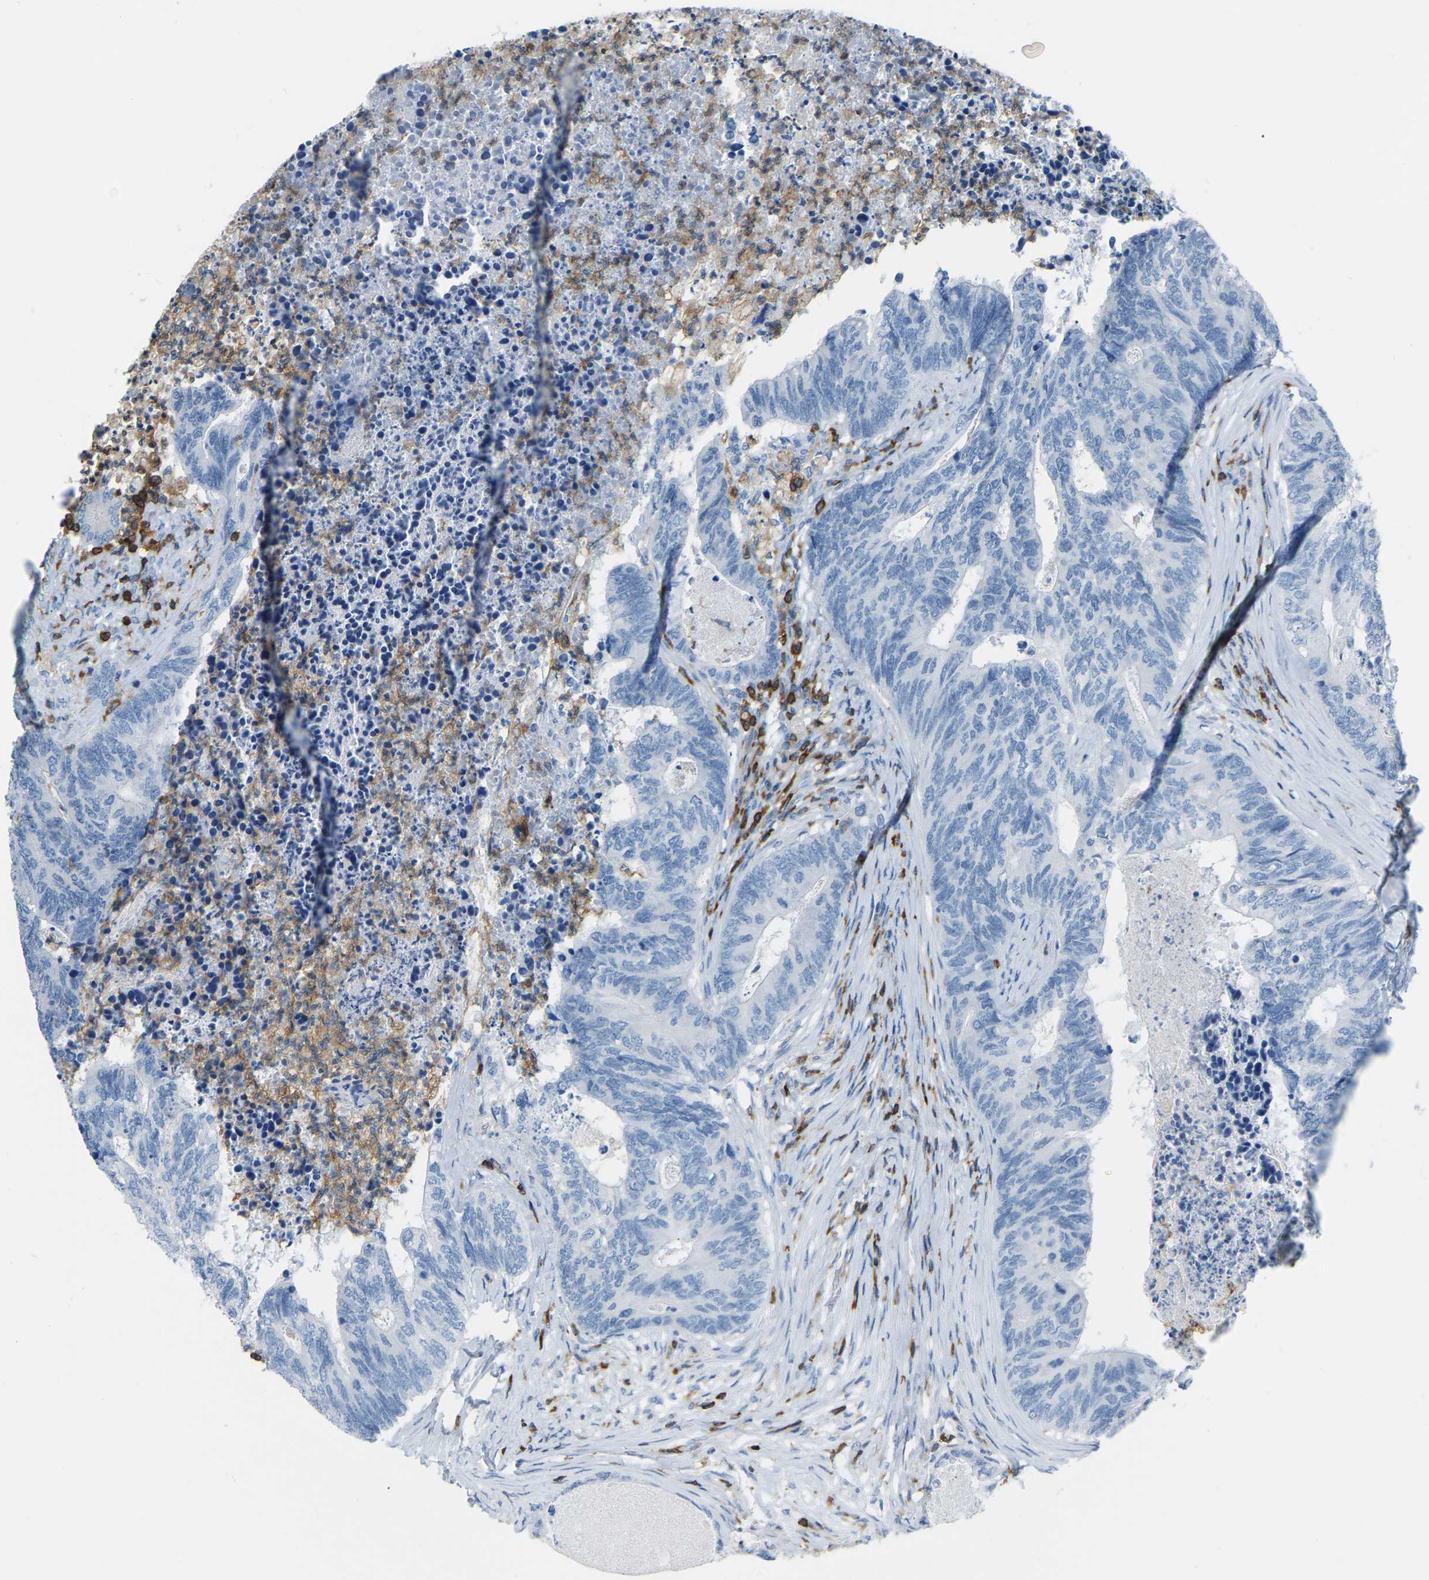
{"staining": {"intensity": "negative", "quantity": "none", "location": "none"}, "tissue": "colorectal cancer", "cell_type": "Tumor cells", "image_type": "cancer", "snomed": [{"axis": "morphology", "description": "Adenocarcinoma, NOS"}, {"axis": "topography", "description": "Colon"}], "caption": "A histopathology image of human colorectal cancer (adenocarcinoma) is negative for staining in tumor cells.", "gene": "ARHGAP45", "patient": {"sex": "female", "age": 67}}